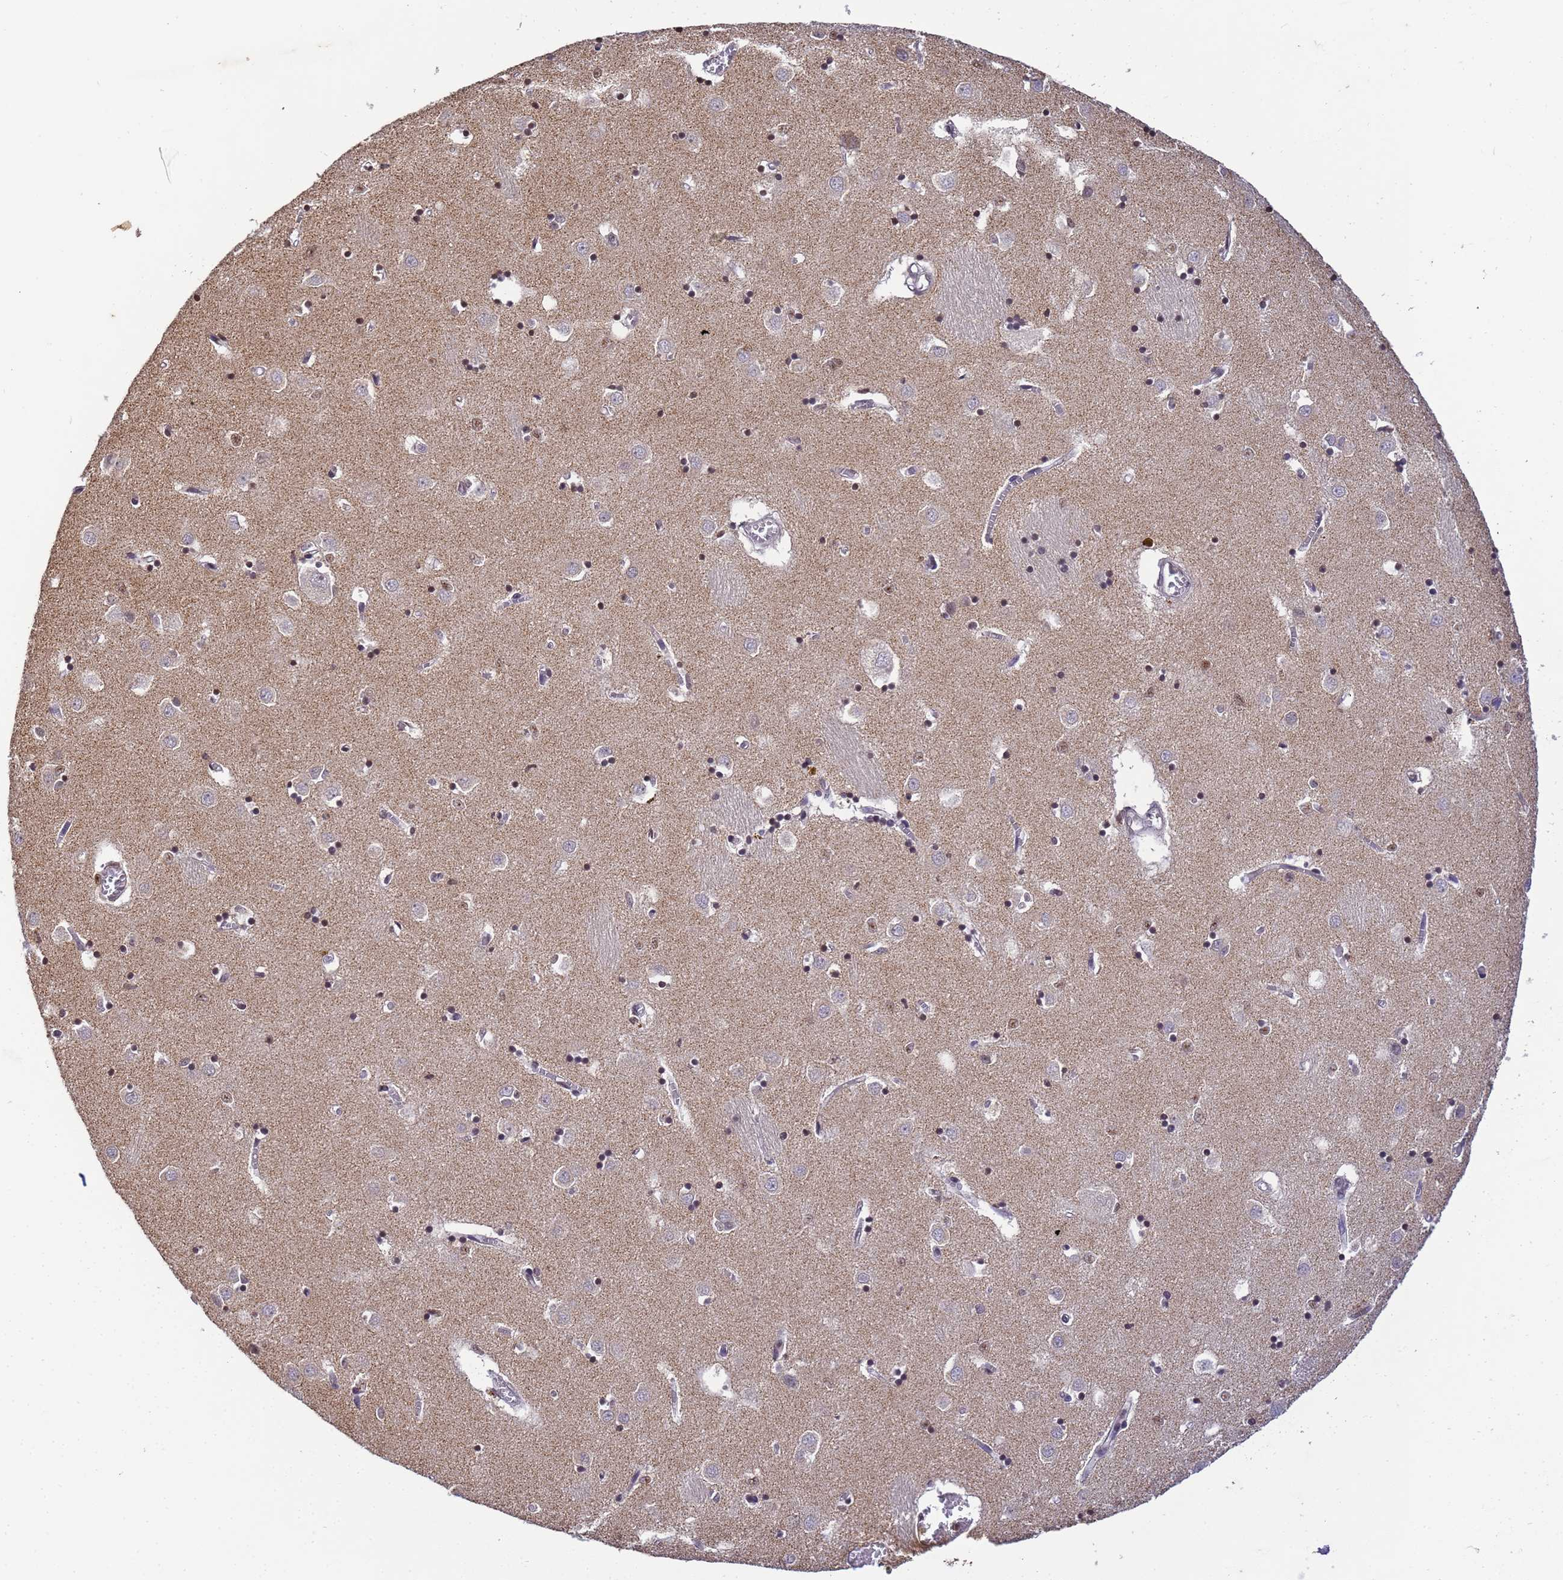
{"staining": {"intensity": "weak", "quantity": "<25%", "location": "nuclear"}, "tissue": "caudate", "cell_type": "Glial cells", "image_type": "normal", "snomed": [{"axis": "morphology", "description": "Normal tissue, NOS"}, {"axis": "topography", "description": "Lateral ventricle wall"}], "caption": "IHC micrograph of normal caudate: caudate stained with DAB reveals no significant protein expression in glial cells. (Immunohistochemistry, brightfield microscopy, high magnification).", "gene": "MYL7", "patient": {"sex": "male", "age": 70}}